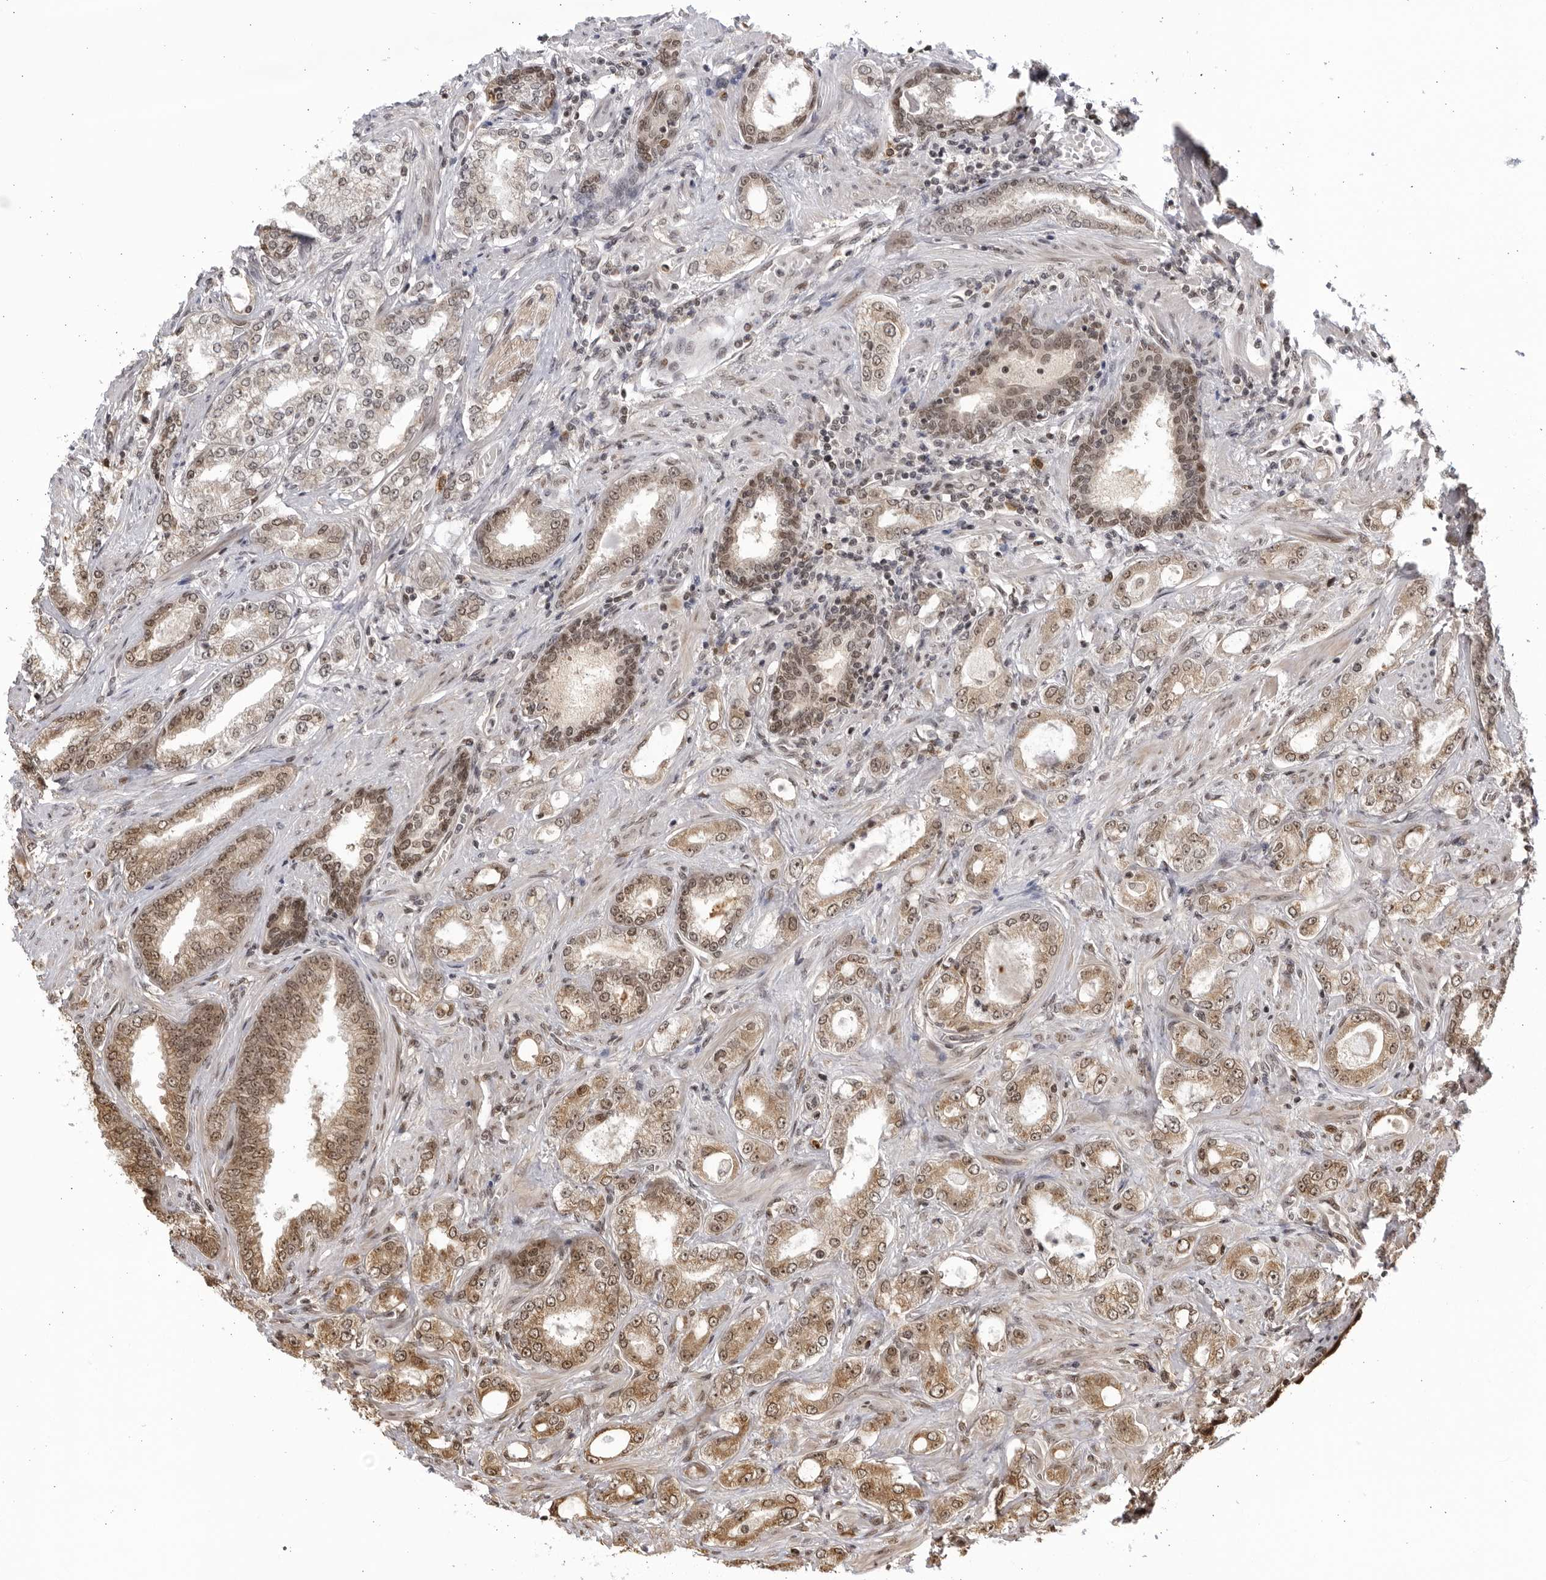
{"staining": {"intensity": "weak", "quantity": "25%-75%", "location": "cytoplasmic/membranous,nuclear"}, "tissue": "prostate cancer", "cell_type": "Tumor cells", "image_type": "cancer", "snomed": [{"axis": "morphology", "description": "Normal tissue, NOS"}, {"axis": "morphology", "description": "Adenocarcinoma, High grade"}, {"axis": "topography", "description": "Prostate"}], "caption": "IHC (DAB) staining of human prostate cancer (high-grade adenocarcinoma) exhibits weak cytoplasmic/membranous and nuclear protein expression in about 25%-75% of tumor cells.", "gene": "RASGEF1C", "patient": {"sex": "male", "age": 83}}